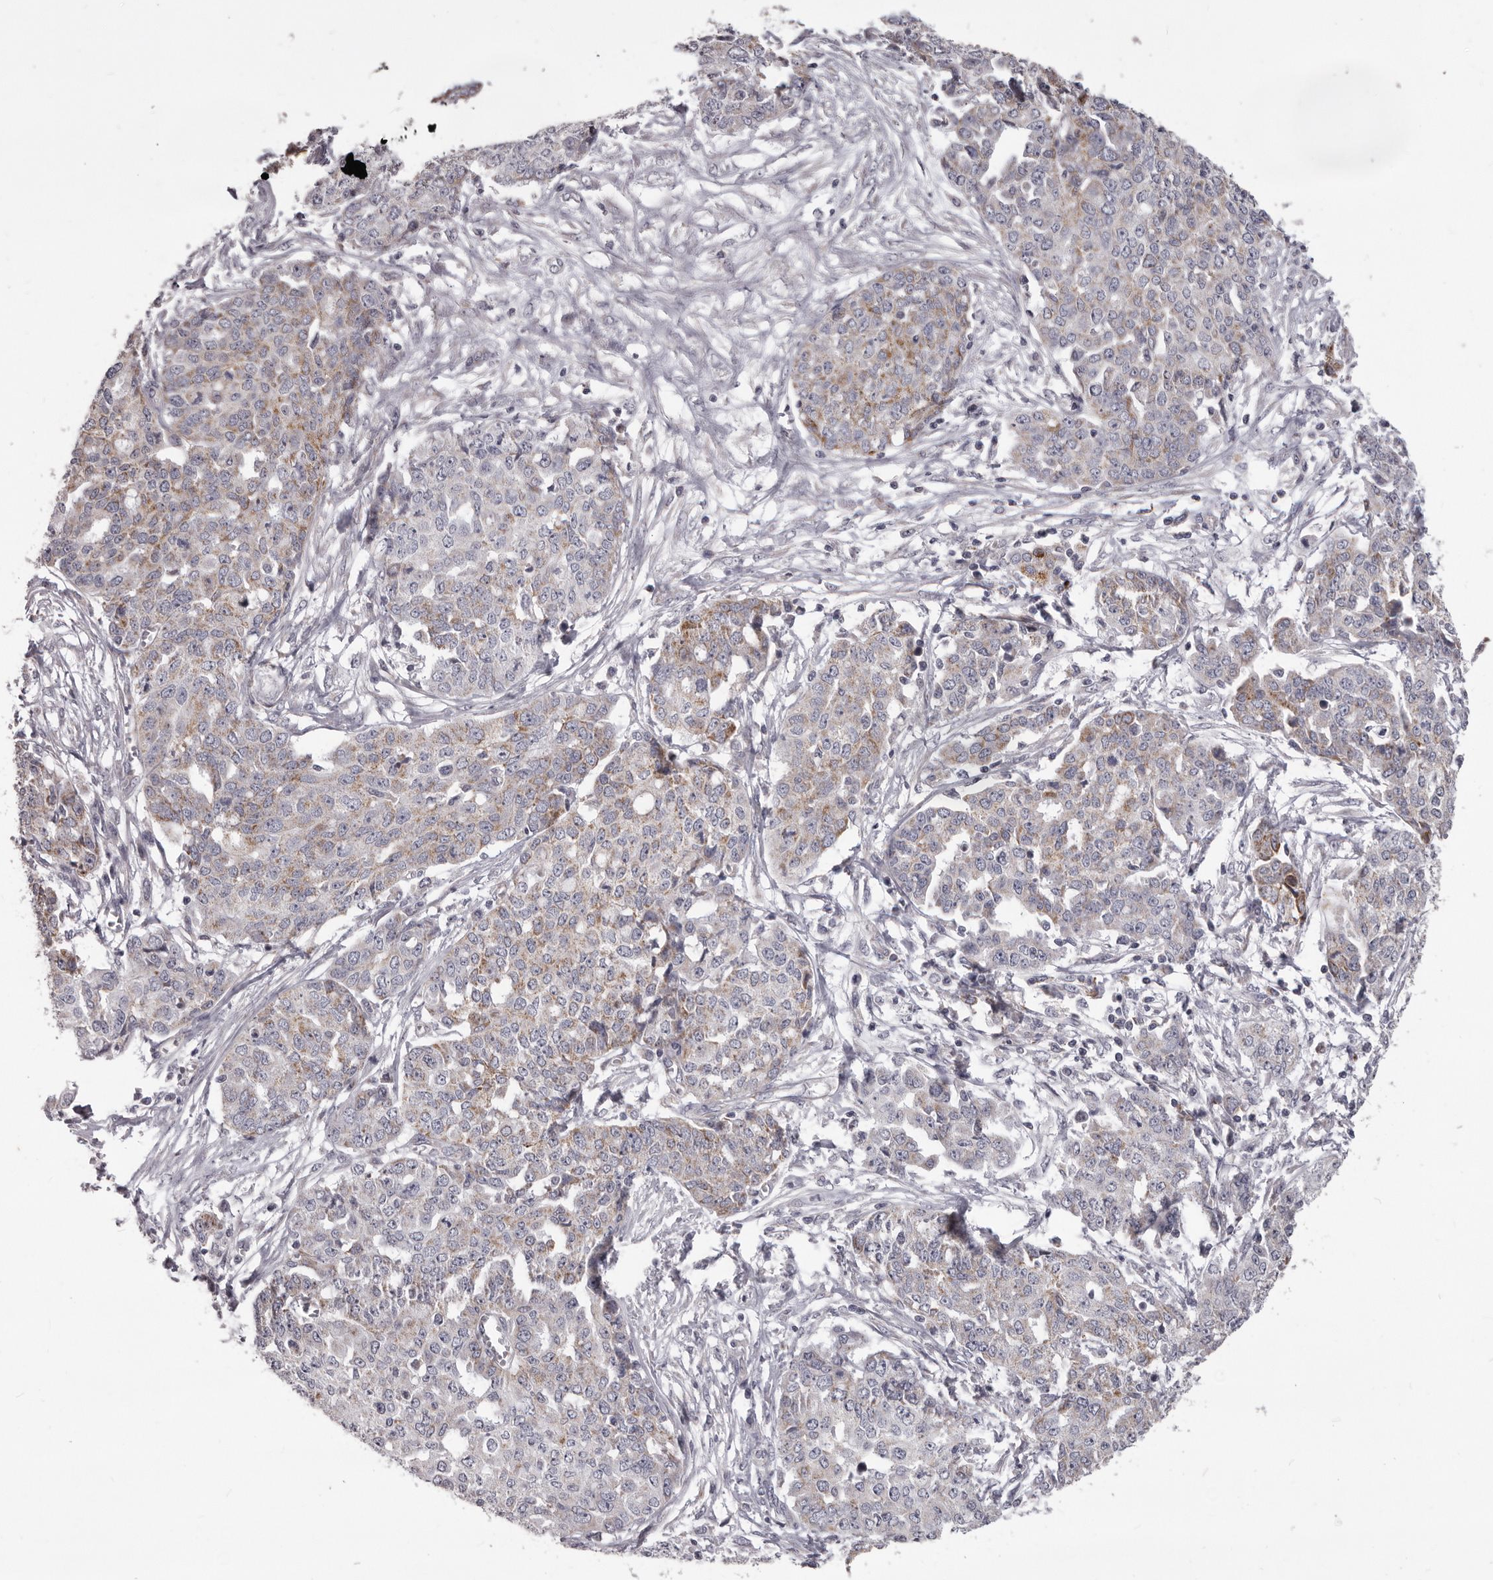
{"staining": {"intensity": "moderate", "quantity": "<25%", "location": "cytoplasmic/membranous"}, "tissue": "ovarian cancer", "cell_type": "Tumor cells", "image_type": "cancer", "snomed": [{"axis": "morphology", "description": "Cystadenocarcinoma, serous, NOS"}, {"axis": "topography", "description": "Soft tissue"}, {"axis": "topography", "description": "Ovary"}], "caption": "Immunohistochemical staining of ovarian serous cystadenocarcinoma shows low levels of moderate cytoplasmic/membranous protein staining in about <25% of tumor cells. Using DAB (3,3'-diaminobenzidine) (brown) and hematoxylin (blue) stains, captured at high magnification using brightfield microscopy.", "gene": "PRMT2", "patient": {"sex": "female", "age": 57}}